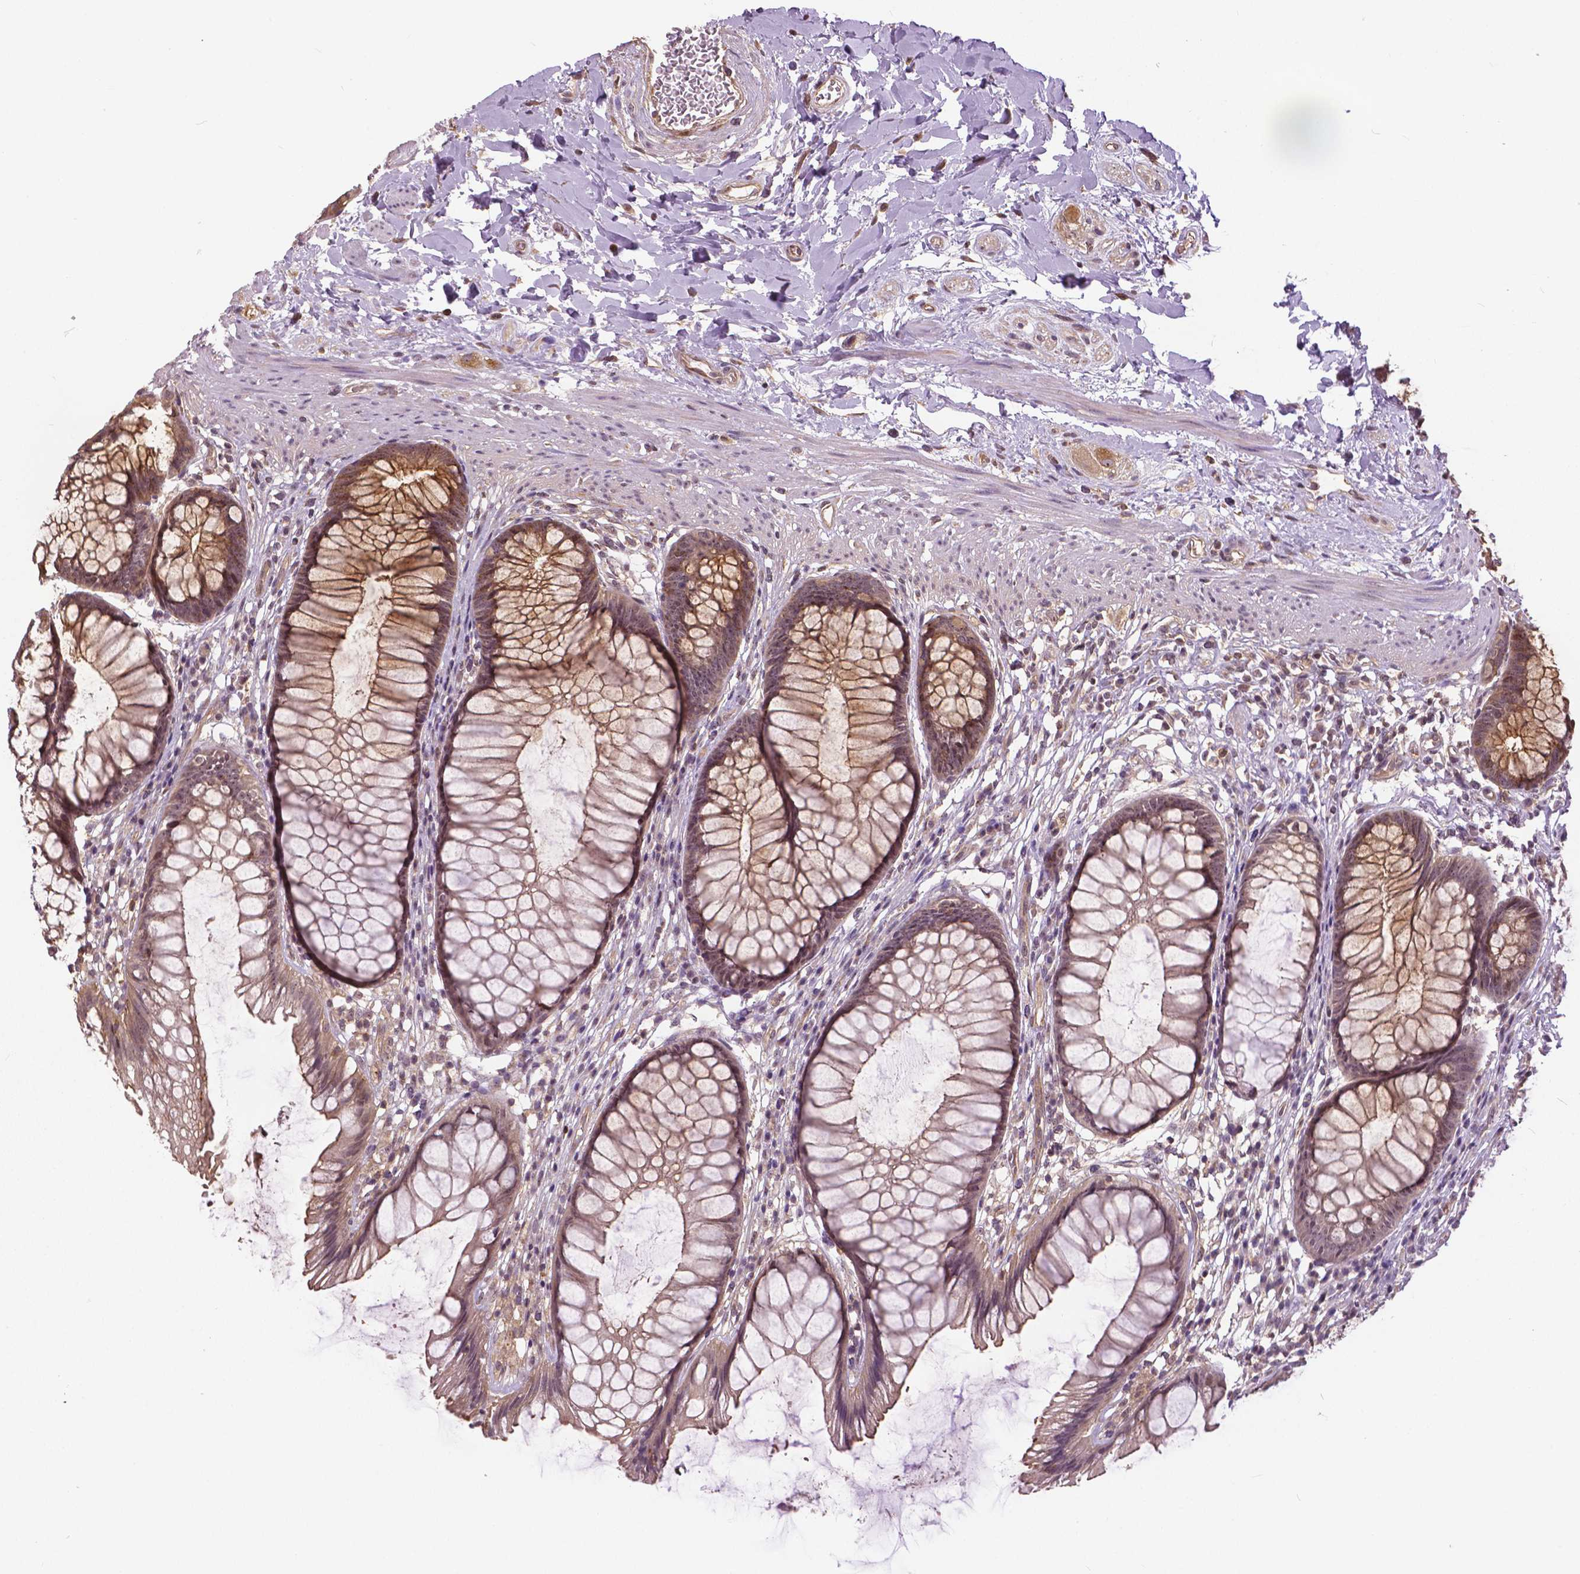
{"staining": {"intensity": "moderate", "quantity": "25%-75%", "location": "cytoplasmic/membranous"}, "tissue": "rectum", "cell_type": "Glandular cells", "image_type": "normal", "snomed": [{"axis": "morphology", "description": "Normal tissue, NOS"}, {"axis": "topography", "description": "Smooth muscle"}, {"axis": "topography", "description": "Rectum"}], "caption": "A brown stain labels moderate cytoplasmic/membranous staining of a protein in glandular cells of benign rectum.", "gene": "ANXA13", "patient": {"sex": "male", "age": 53}}